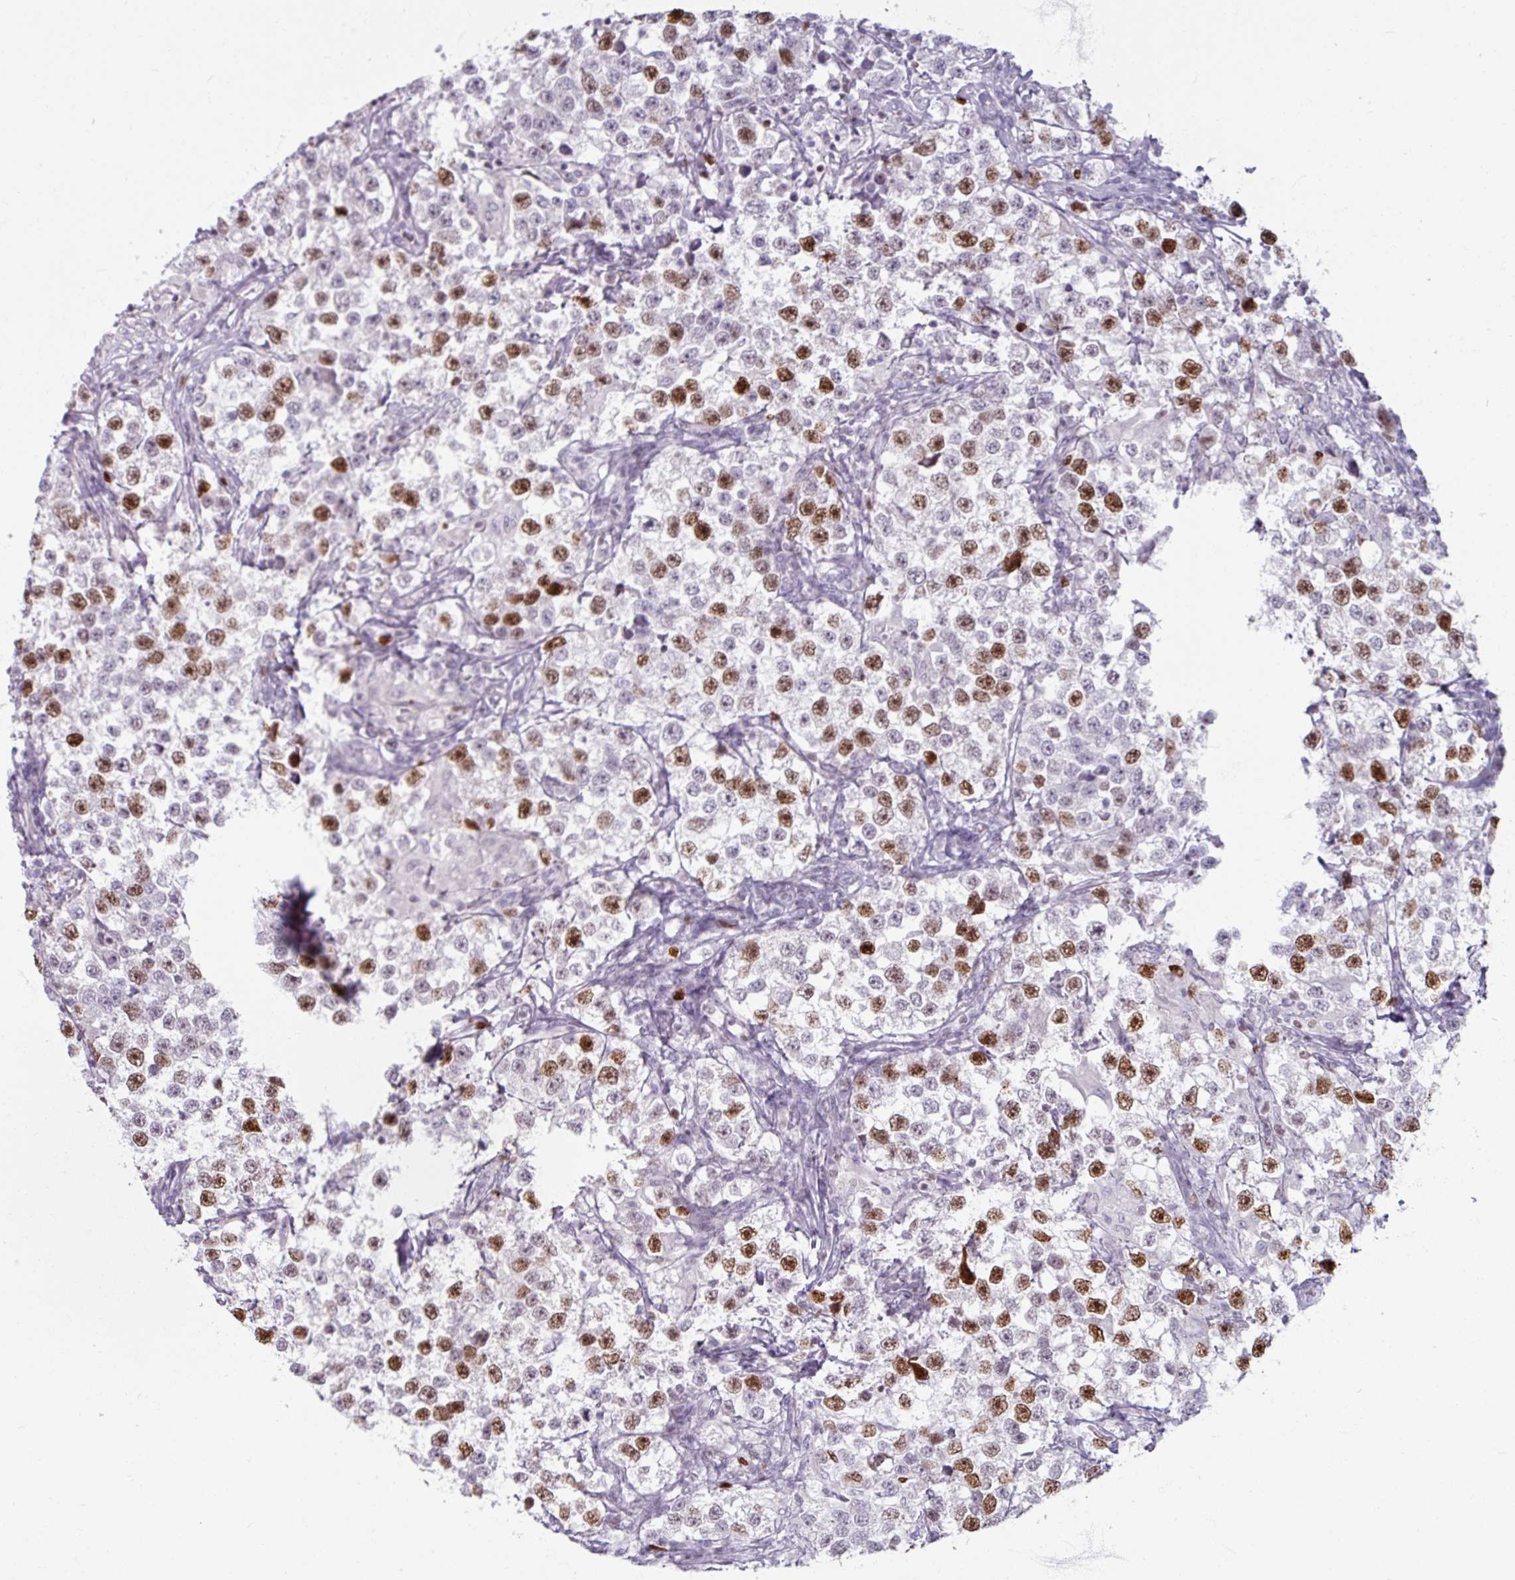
{"staining": {"intensity": "moderate", "quantity": "25%-75%", "location": "nuclear"}, "tissue": "testis cancer", "cell_type": "Tumor cells", "image_type": "cancer", "snomed": [{"axis": "morphology", "description": "Seminoma, NOS"}, {"axis": "topography", "description": "Testis"}], "caption": "A high-resolution image shows immunohistochemistry (IHC) staining of seminoma (testis), which shows moderate nuclear staining in about 25%-75% of tumor cells.", "gene": "ATAD2", "patient": {"sex": "male", "age": 46}}